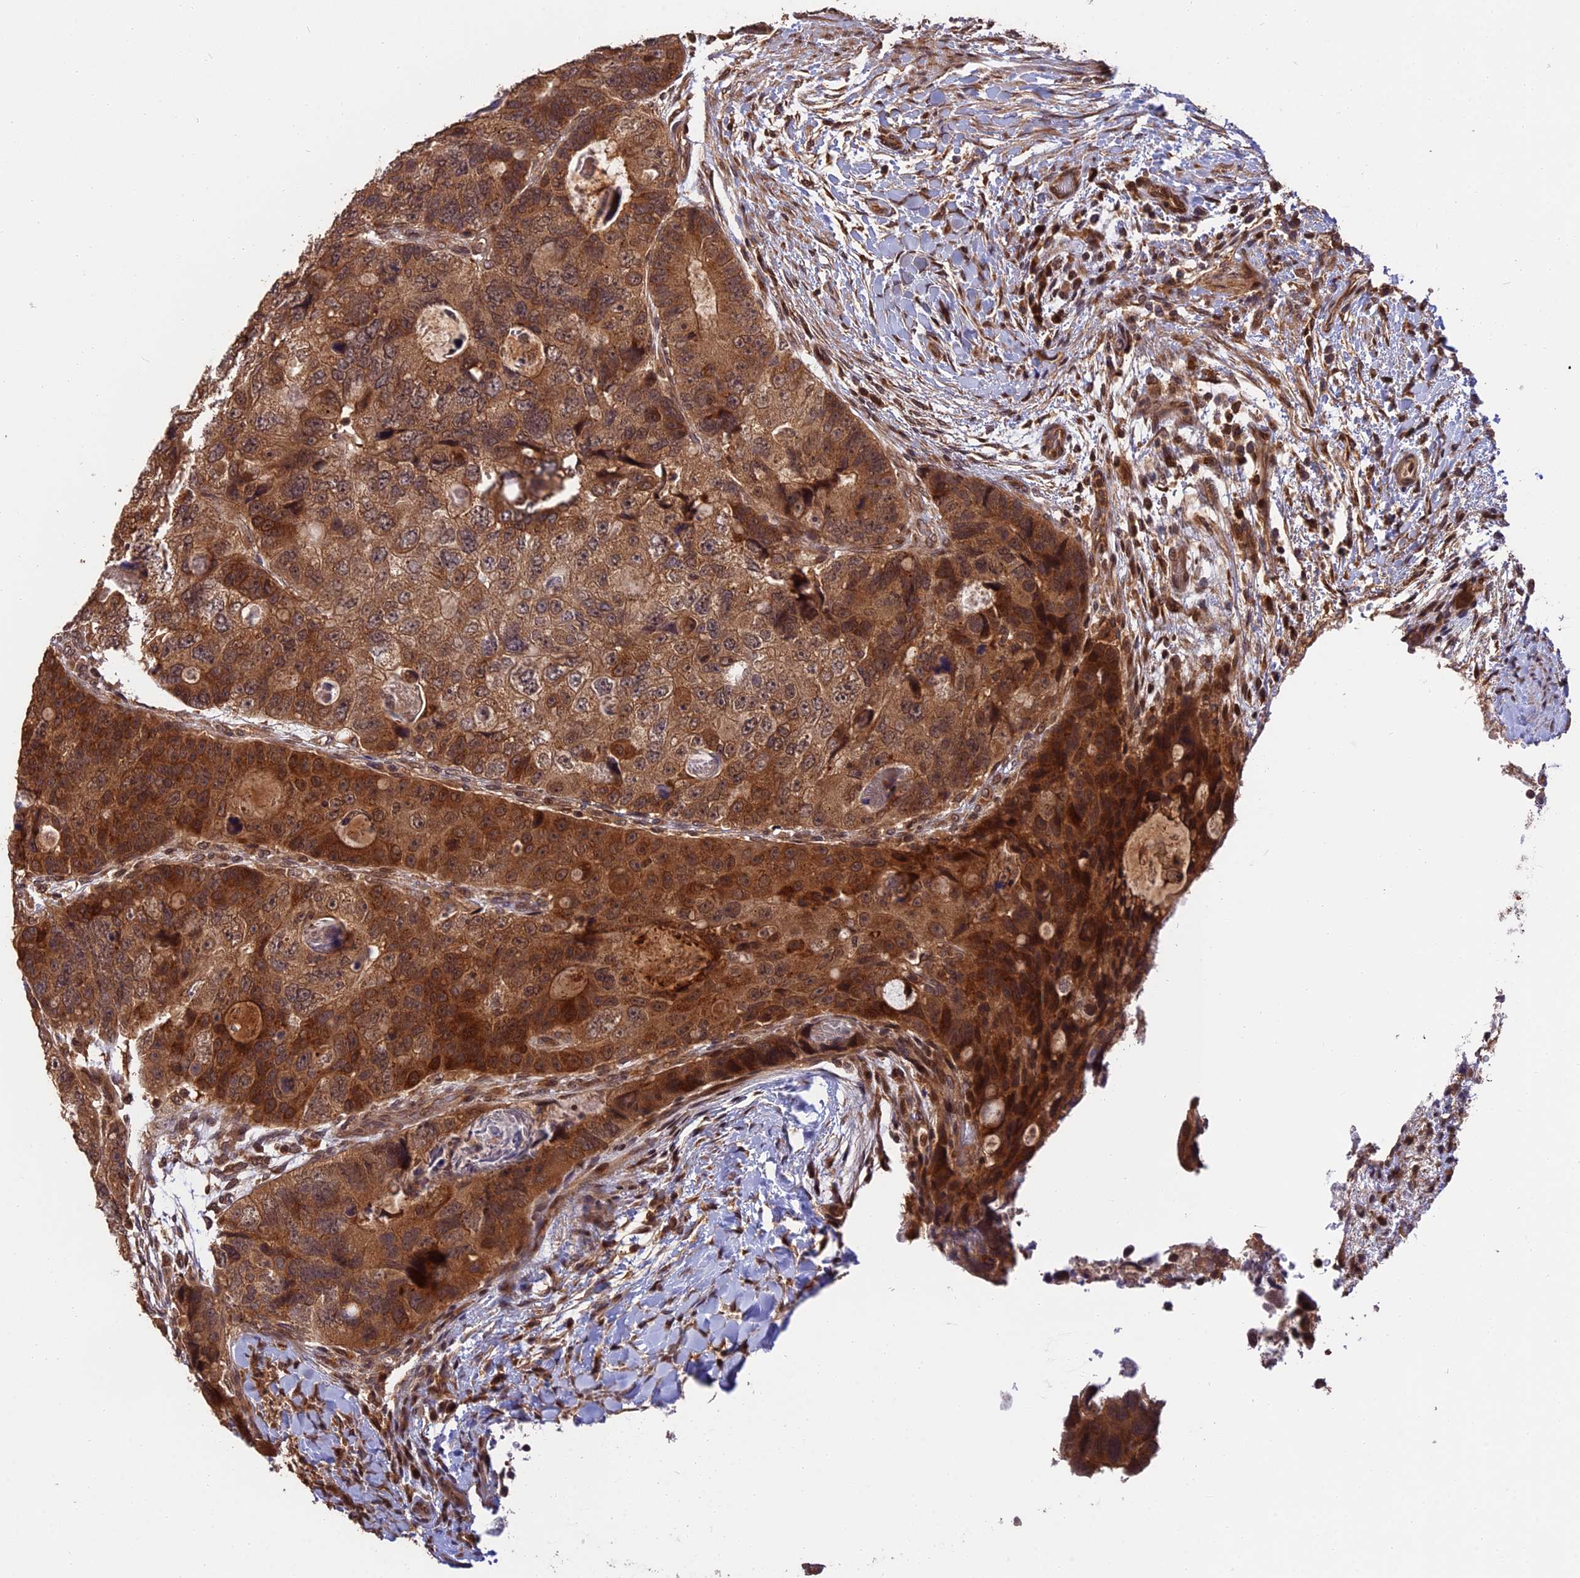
{"staining": {"intensity": "strong", "quantity": "25%-75%", "location": "cytoplasmic/membranous"}, "tissue": "colorectal cancer", "cell_type": "Tumor cells", "image_type": "cancer", "snomed": [{"axis": "morphology", "description": "Adenocarcinoma, NOS"}, {"axis": "topography", "description": "Rectum"}], "caption": "IHC of adenocarcinoma (colorectal) reveals high levels of strong cytoplasmic/membranous staining in approximately 25%-75% of tumor cells. (IHC, brightfield microscopy, high magnification).", "gene": "ESCO1", "patient": {"sex": "male", "age": 59}}